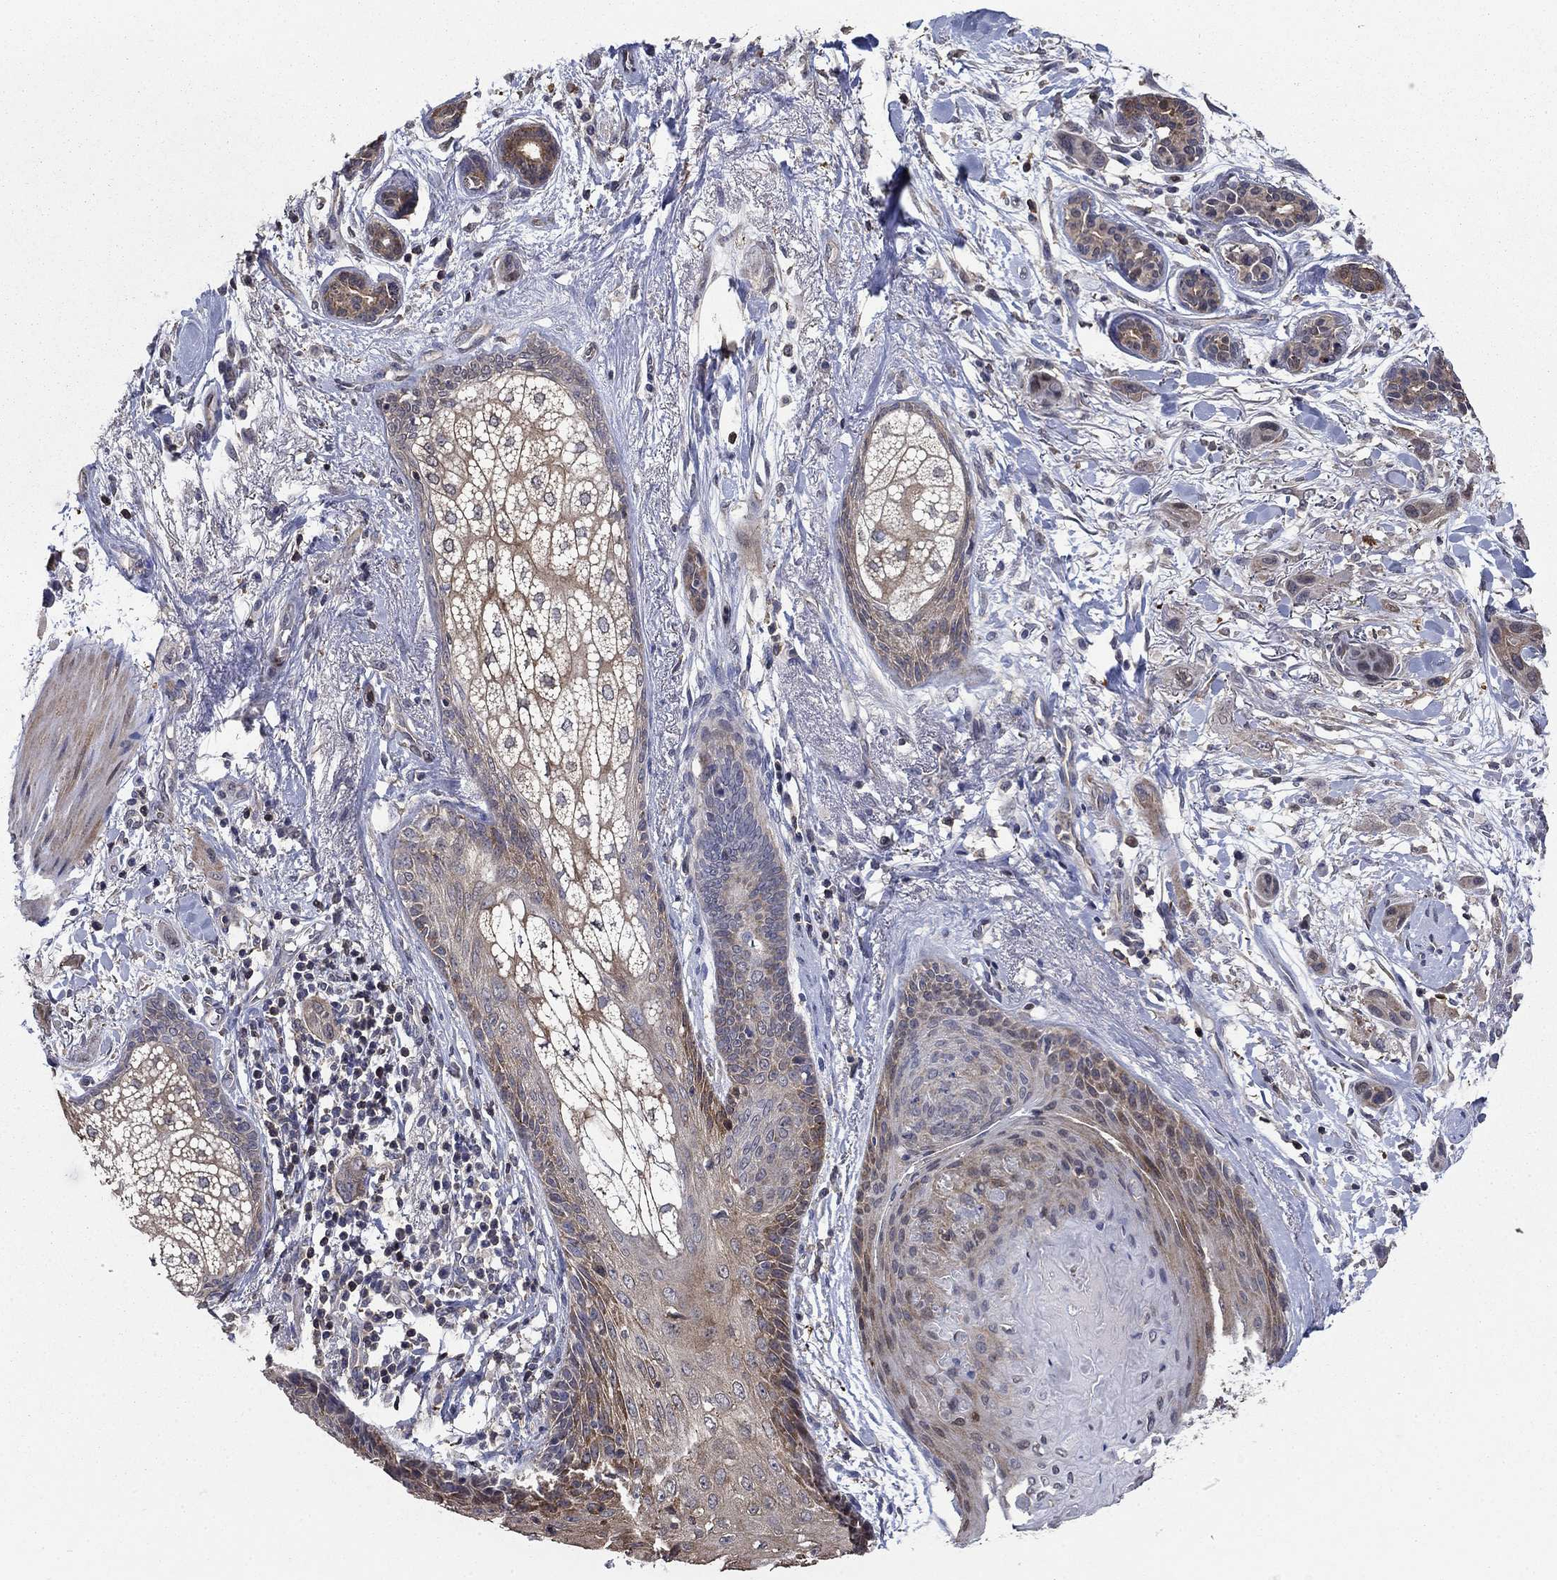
{"staining": {"intensity": "weak", "quantity": "<25%", "location": "cytoplasmic/membranous"}, "tissue": "skin cancer", "cell_type": "Tumor cells", "image_type": "cancer", "snomed": [{"axis": "morphology", "description": "Squamous cell carcinoma, NOS"}, {"axis": "topography", "description": "Skin"}], "caption": "A photomicrograph of skin cancer (squamous cell carcinoma) stained for a protein demonstrates no brown staining in tumor cells. (Immunohistochemistry (ihc), brightfield microscopy, high magnification).", "gene": "DVL1", "patient": {"sex": "male", "age": 79}}